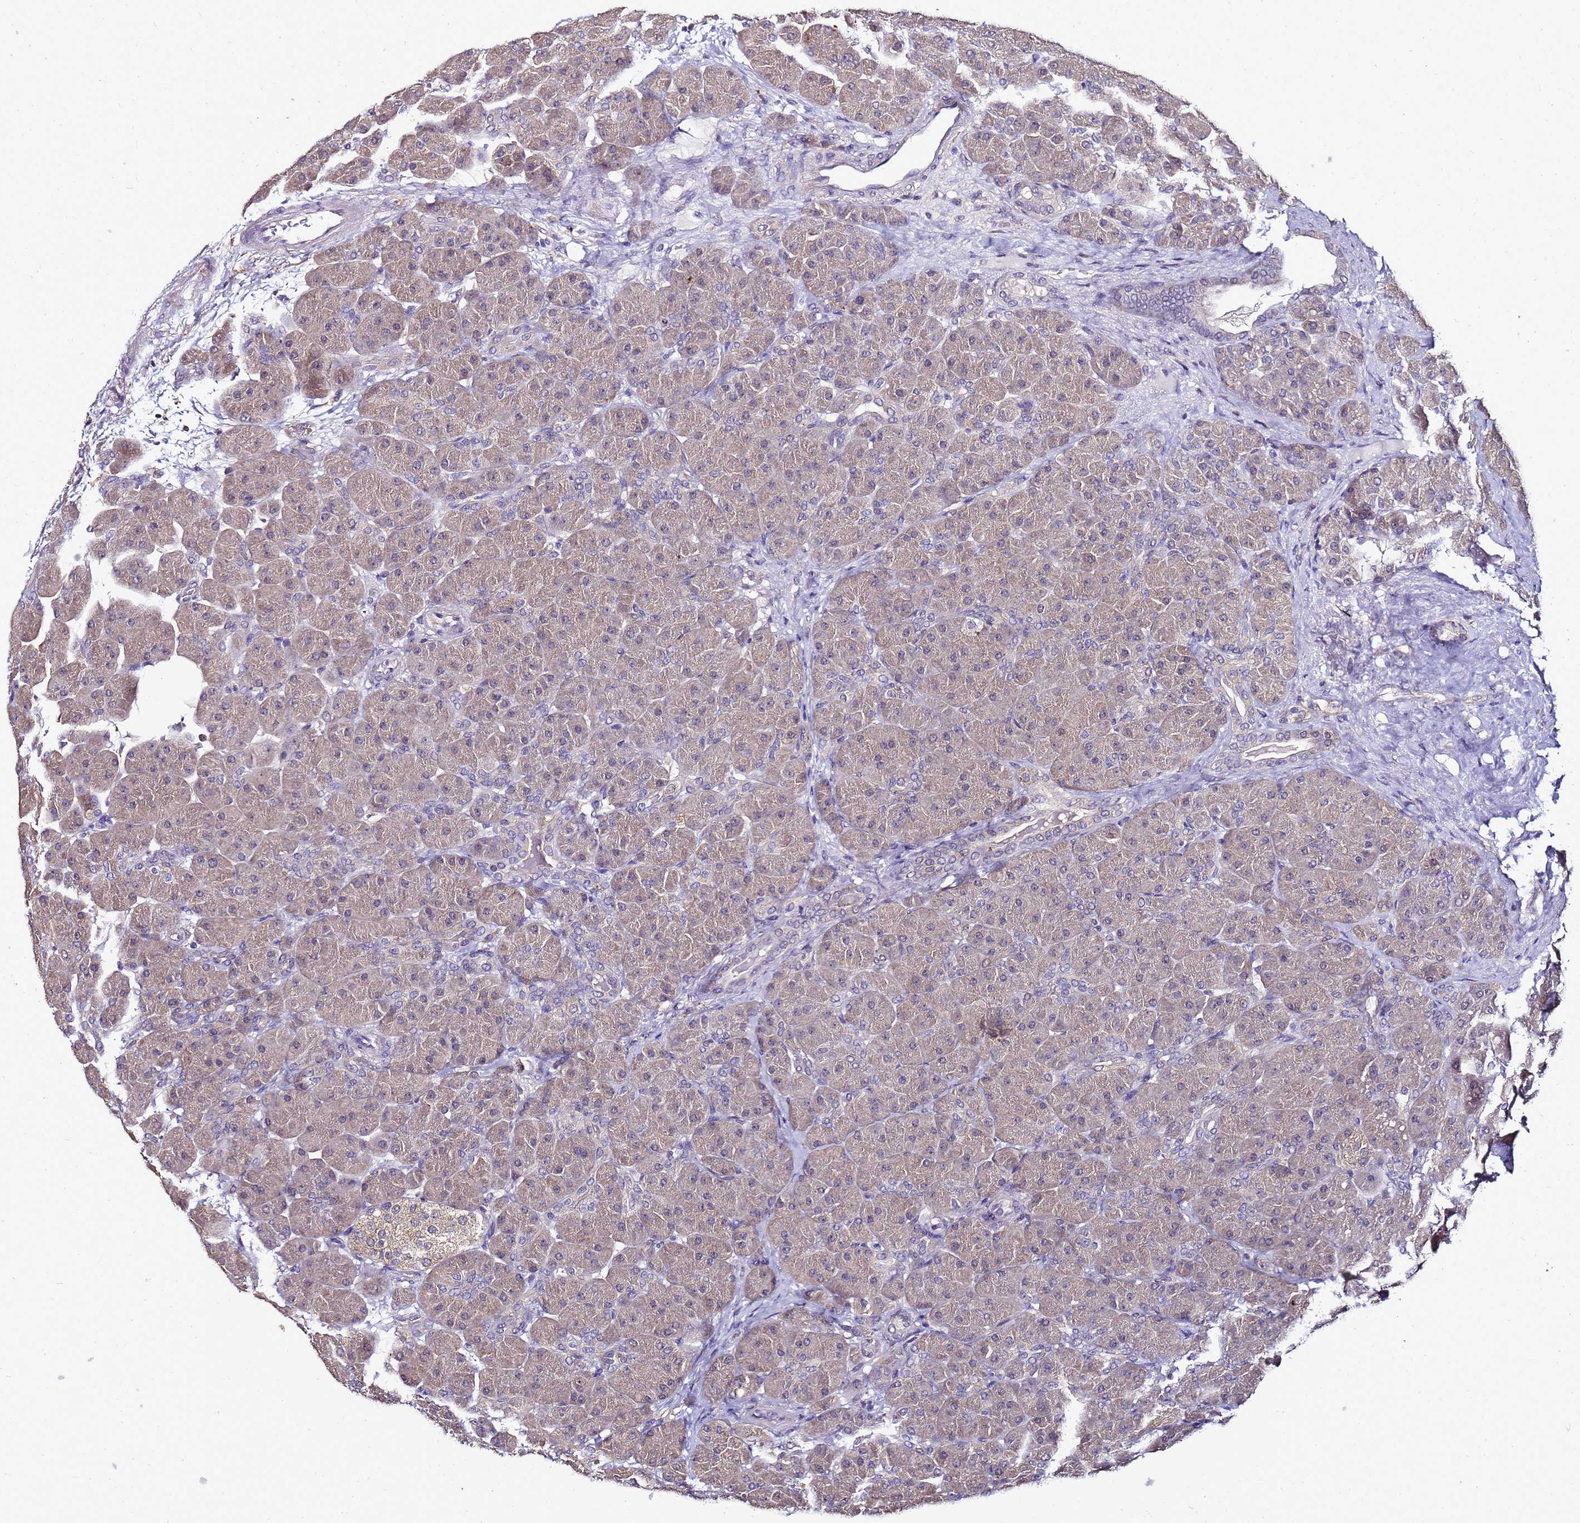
{"staining": {"intensity": "weak", "quantity": ">75%", "location": "cytoplasmic/membranous"}, "tissue": "pancreas", "cell_type": "Exocrine glandular cells", "image_type": "normal", "snomed": [{"axis": "morphology", "description": "Normal tissue, NOS"}, {"axis": "topography", "description": "Pancreas"}], "caption": "Pancreas stained with immunohistochemistry shows weak cytoplasmic/membranous expression in approximately >75% of exocrine glandular cells.", "gene": "ENOPH1", "patient": {"sex": "male", "age": 66}}